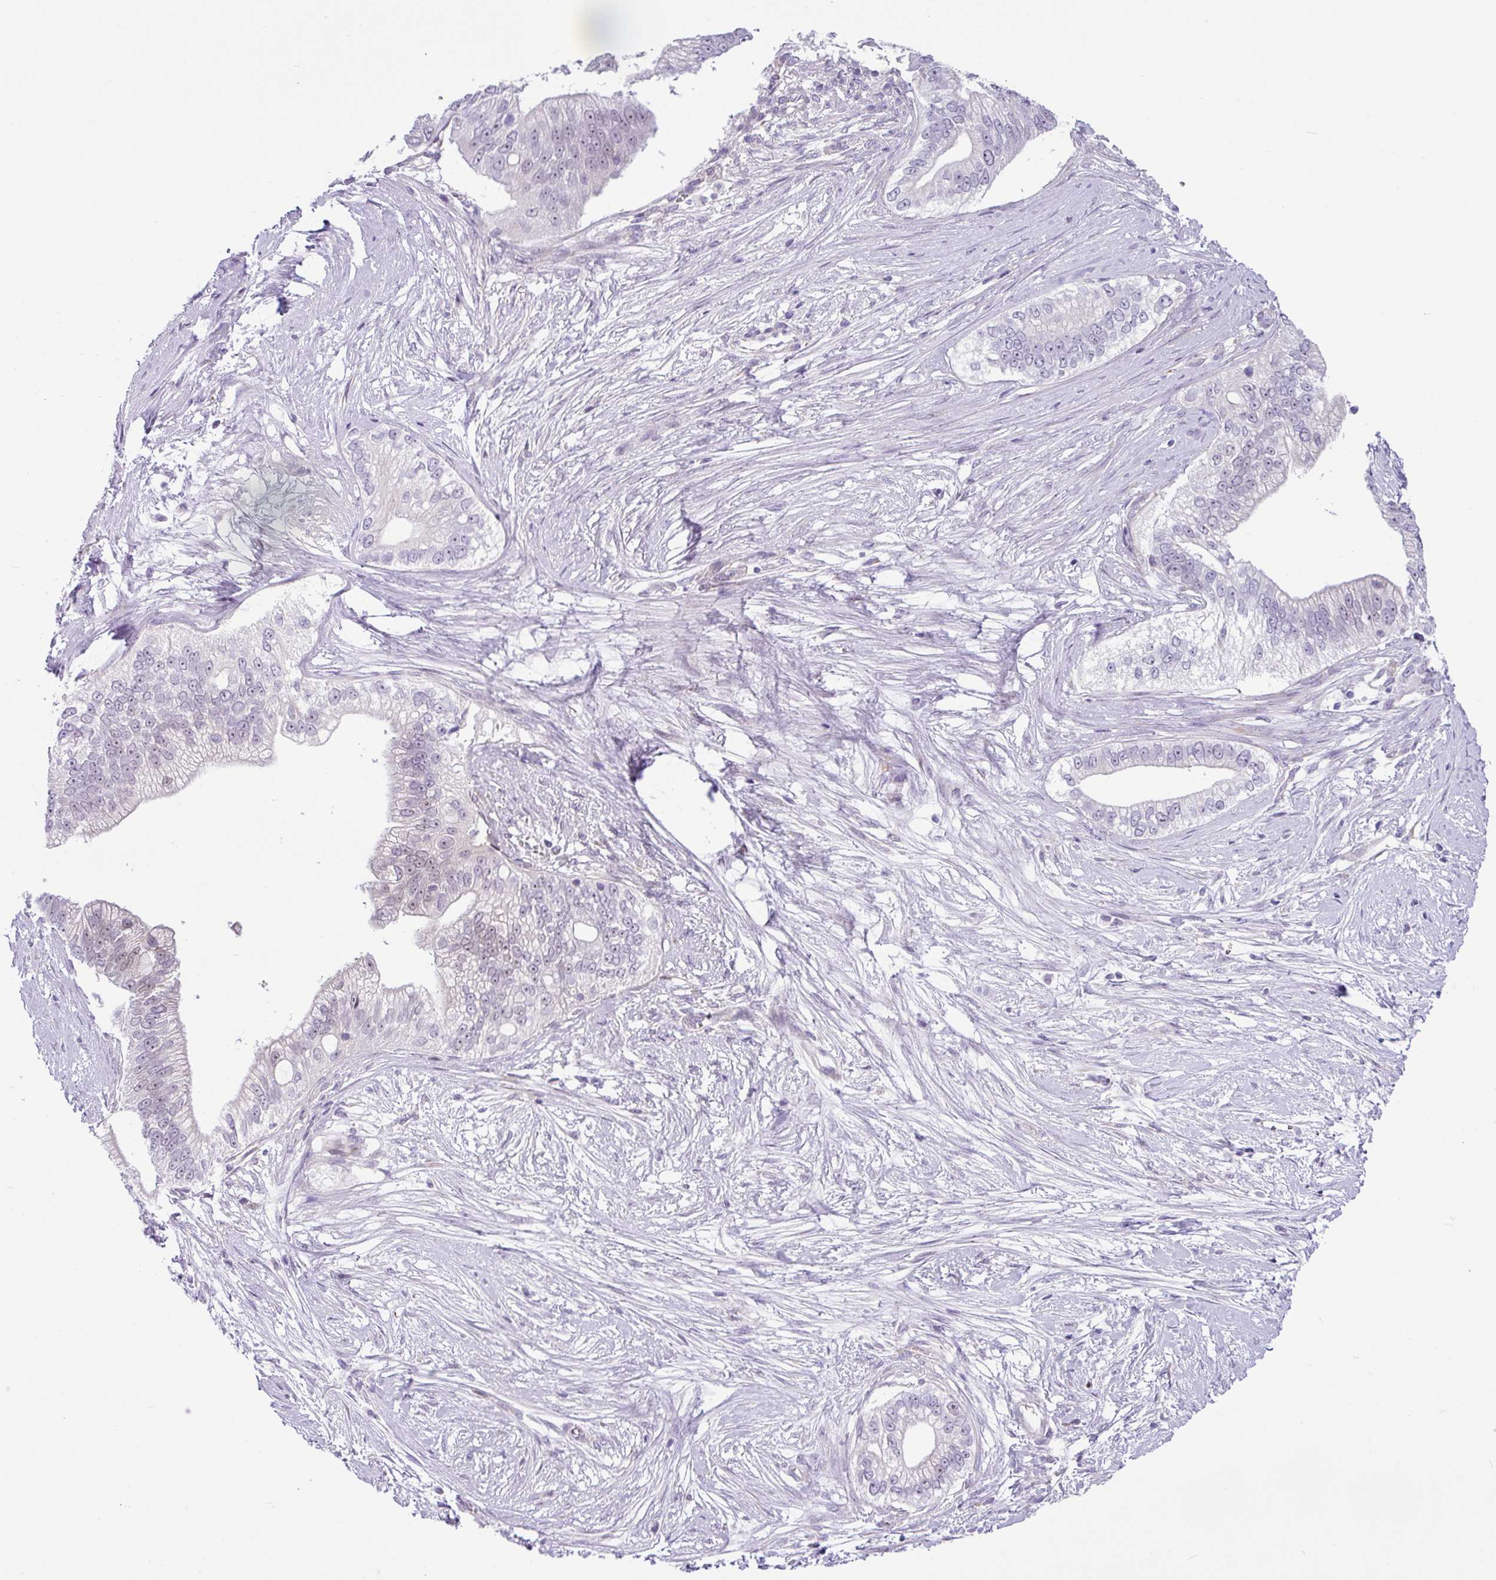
{"staining": {"intensity": "negative", "quantity": "none", "location": "none"}, "tissue": "pancreatic cancer", "cell_type": "Tumor cells", "image_type": "cancer", "snomed": [{"axis": "morphology", "description": "Adenocarcinoma, NOS"}, {"axis": "topography", "description": "Pancreas"}], "caption": "The immunohistochemistry (IHC) histopathology image has no significant positivity in tumor cells of pancreatic cancer tissue.", "gene": "NDUFB2", "patient": {"sex": "male", "age": 70}}